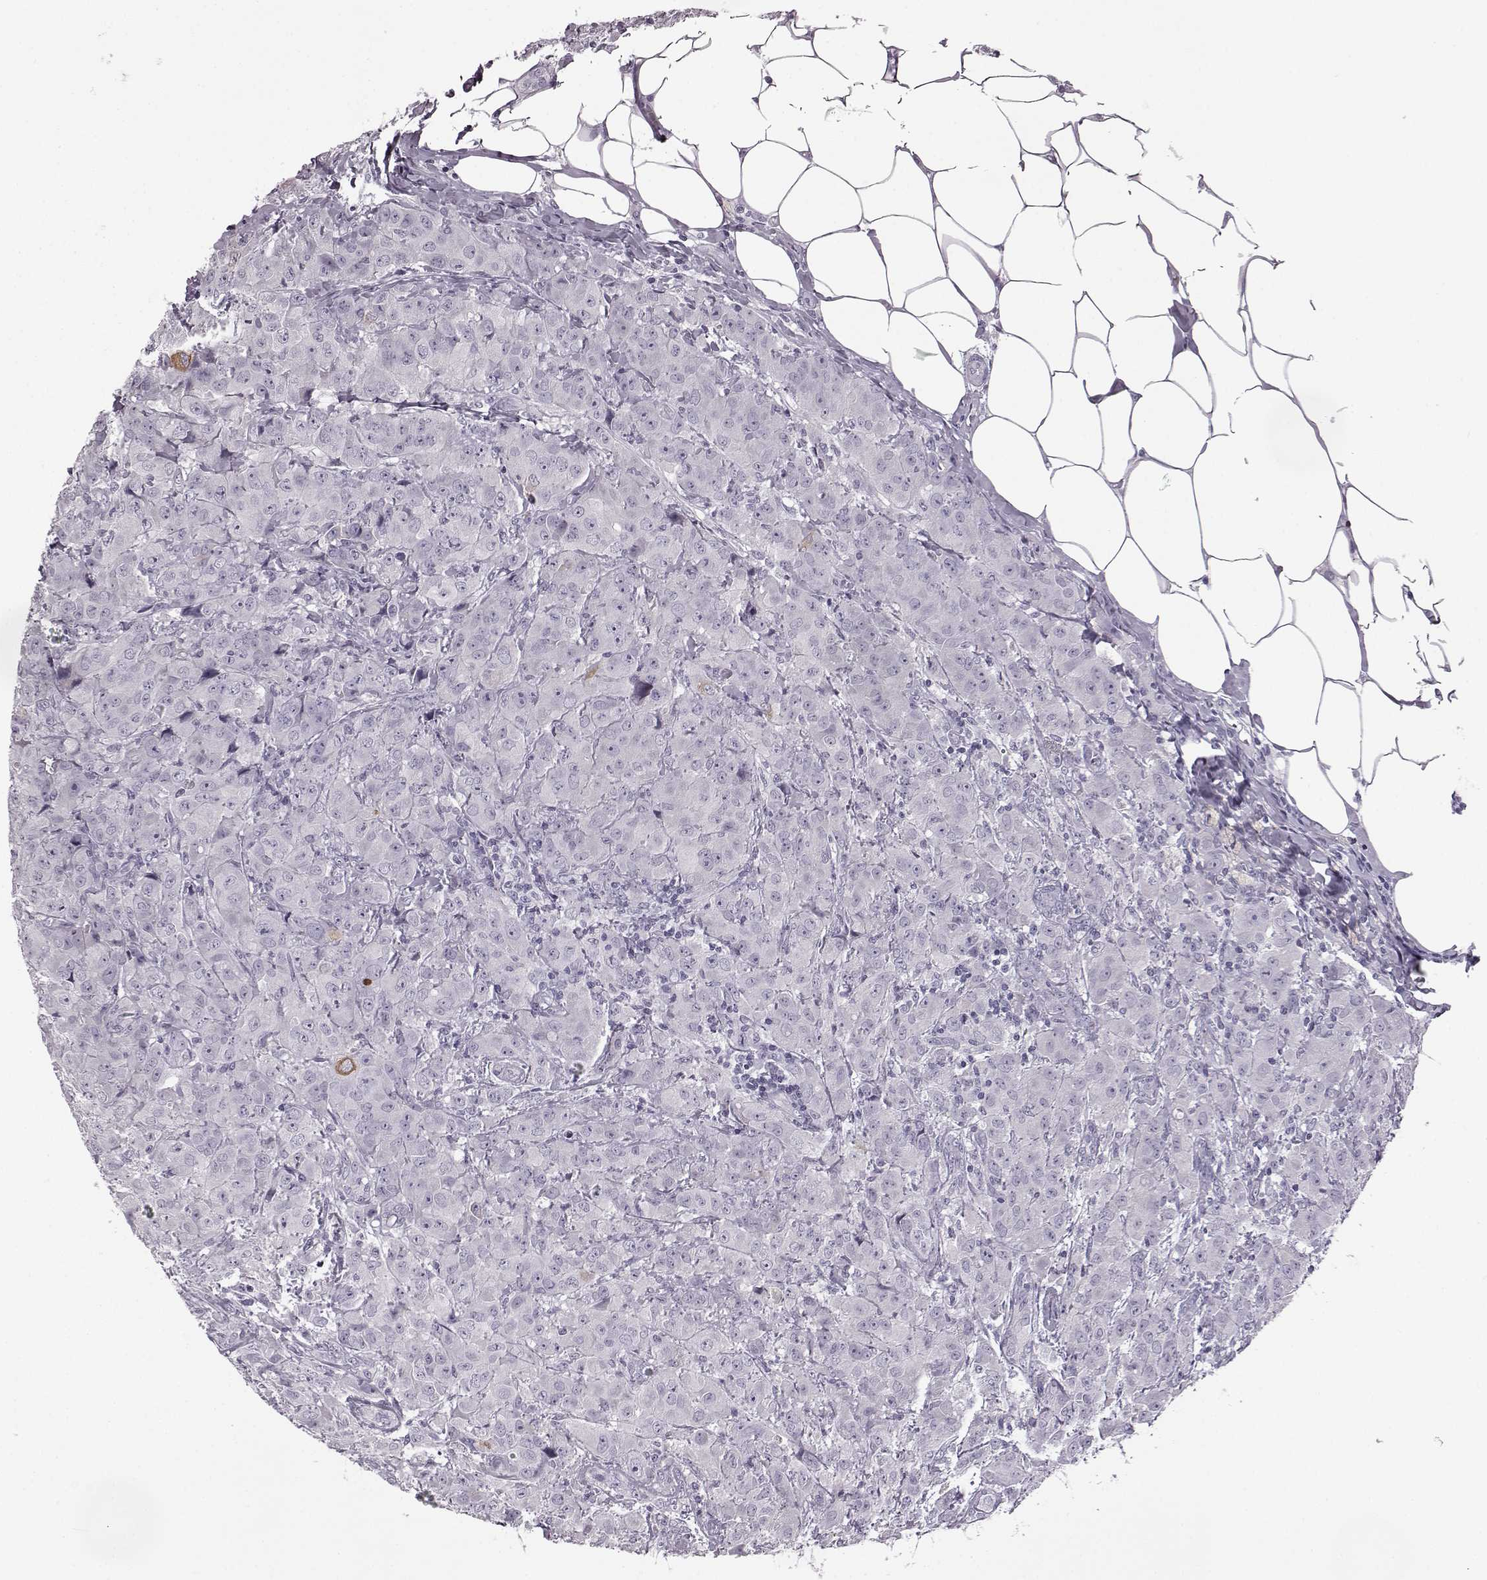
{"staining": {"intensity": "negative", "quantity": "none", "location": "none"}, "tissue": "breast cancer", "cell_type": "Tumor cells", "image_type": "cancer", "snomed": [{"axis": "morphology", "description": "Normal tissue, NOS"}, {"axis": "morphology", "description": "Duct carcinoma"}, {"axis": "topography", "description": "Breast"}], "caption": "Photomicrograph shows no significant protein staining in tumor cells of breast cancer (infiltrating ductal carcinoma).", "gene": "ODAD4", "patient": {"sex": "female", "age": 43}}